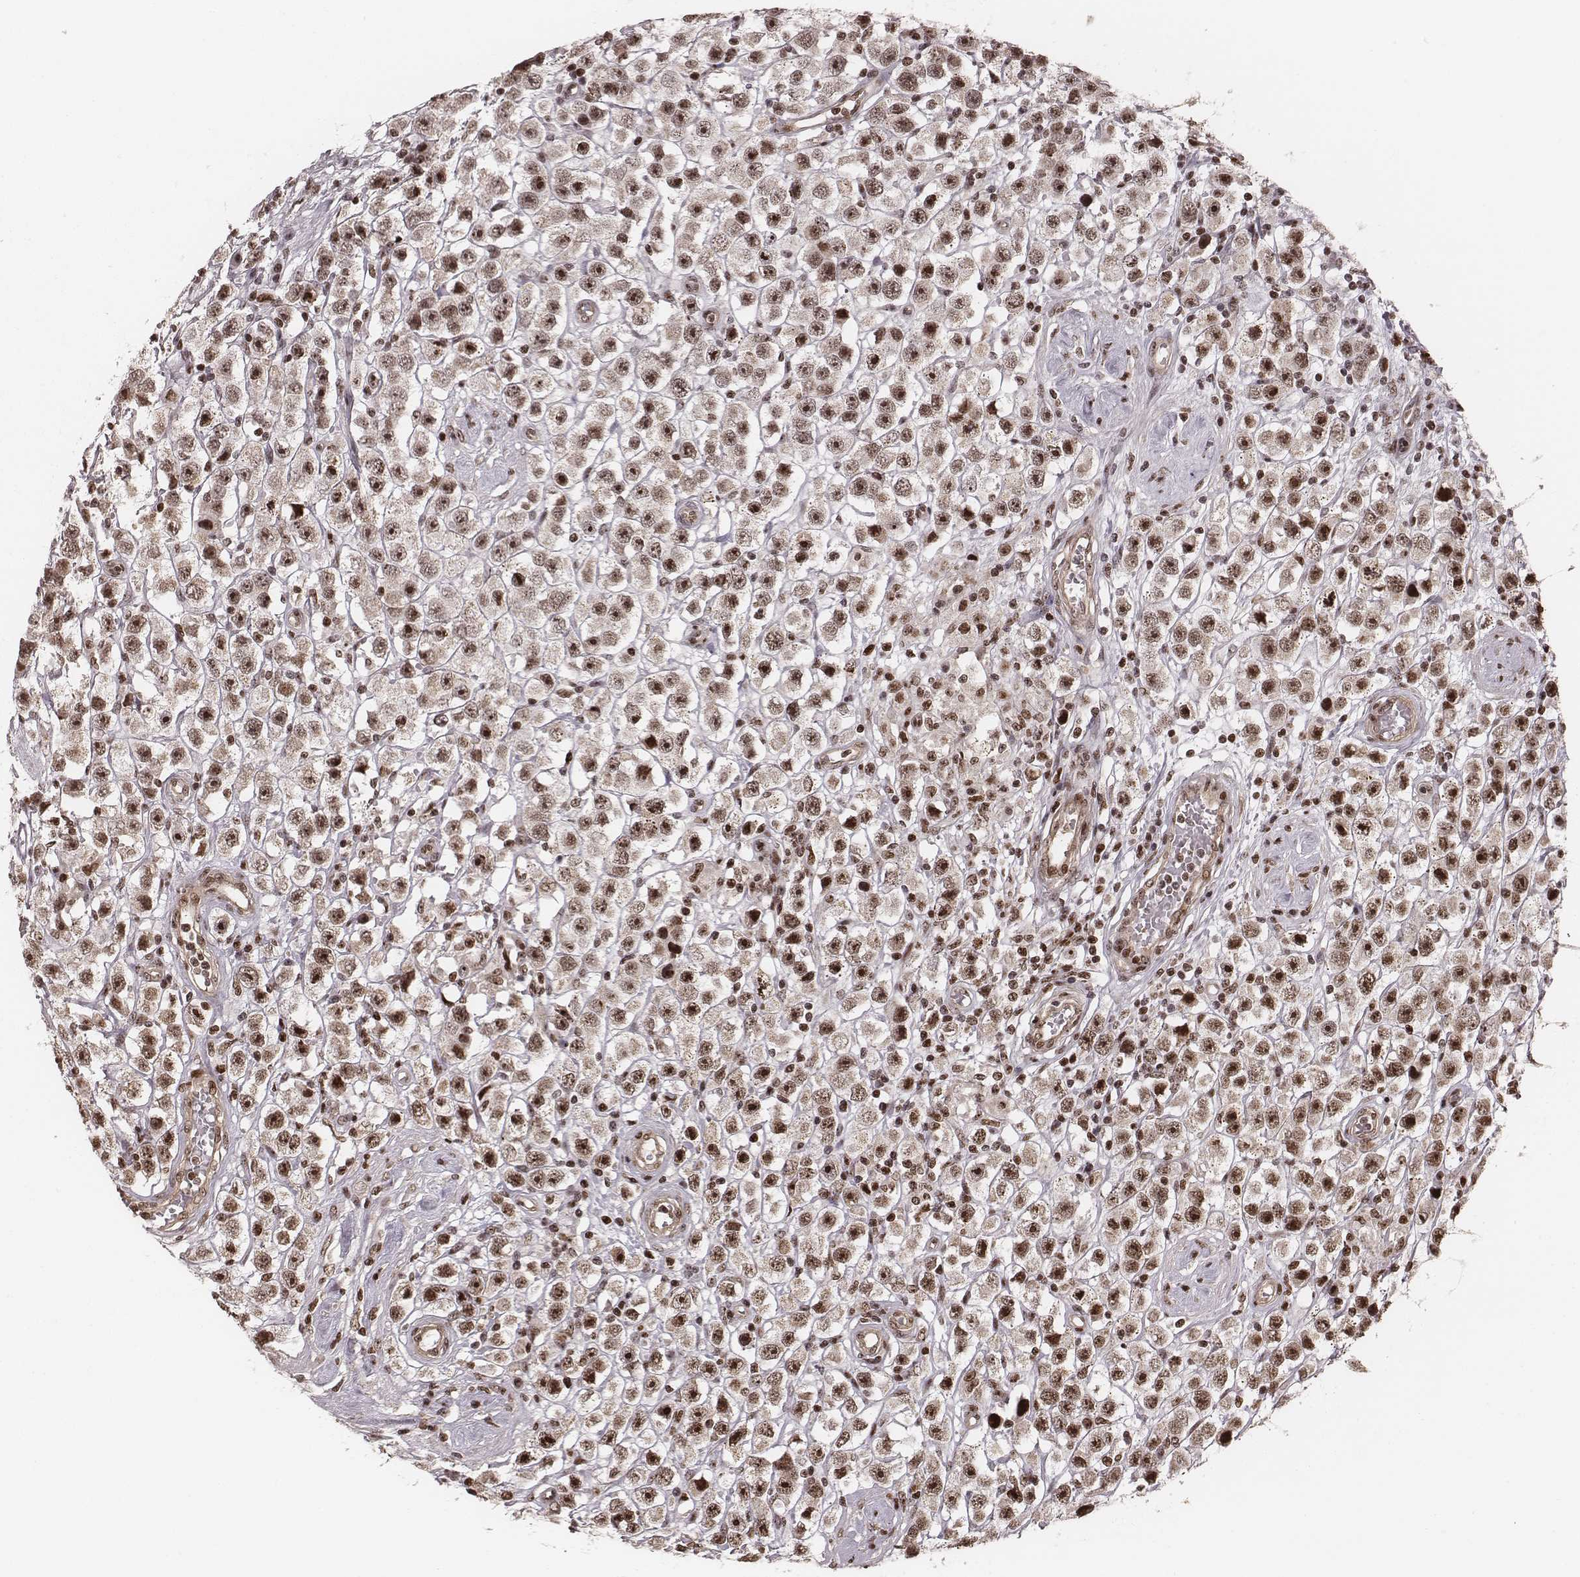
{"staining": {"intensity": "moderate", "quantity": "25%-75%", "location": "nuclear"}, "tissue": "testis cancer", "cell_type": "Tumor cells", "image_type": "cancer", "snomed": [{"axis": "morphology", "description": "Seminoma, NOS"}, {"axis": "topography", "description": "Testis"}], "caption": "High-power microscopy captured an immunohistochemistry (IHC) histopathology image of testis seminoma, revealing moderate nuclear positivity in approximately 25%-75% of tumor cells. (Brightfield microscopy of DAB IHC at high magnification).", "gene": "VRK3", "patient": {"sex": "male", "age": 45}}